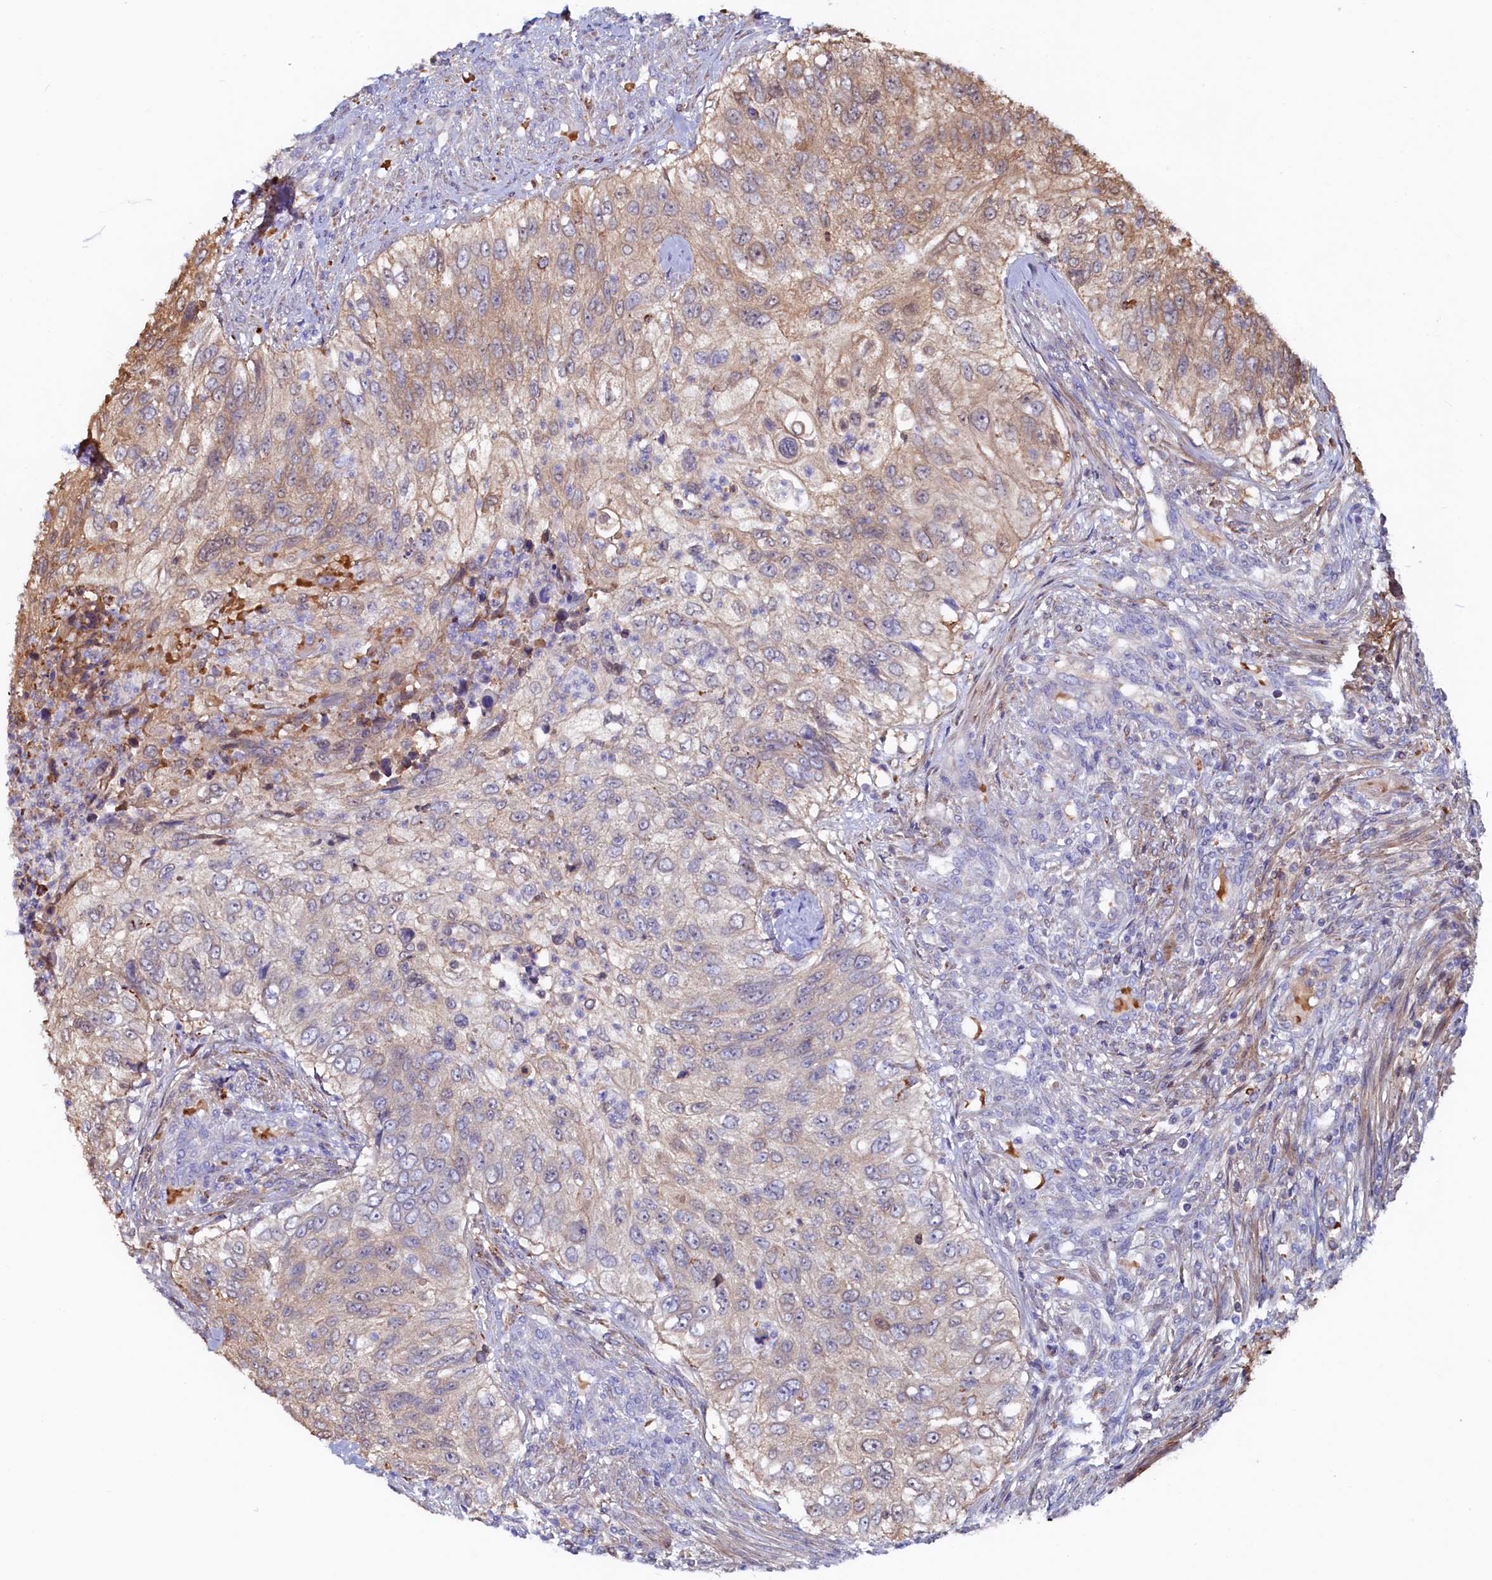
{"staining": {"intensity": "weak", "quantity": "25%-75%", "location": "cytoplasmic/membranous"}, "tissue": "urothelial cancer", "cell_type": "Tumor cells", "image_type": "cancer", "snomed": [{"axis": "morphology", "description": "Urothelial carcinoma, High grade"}, {"axis": "topography", "description": "Urinary bladder"}], "caption": "This micrograph reveals urothelial carcinoma (high-grade) stained with immunohistochemistry (IHC) to label a protein in brown. The cytoplasmic/membranous of tumor cells show weak positivity for the protein. Nuclei are counter-stained blue.", "gene": "ASTE1", "patient": {"sex": "female", "age": 60}}